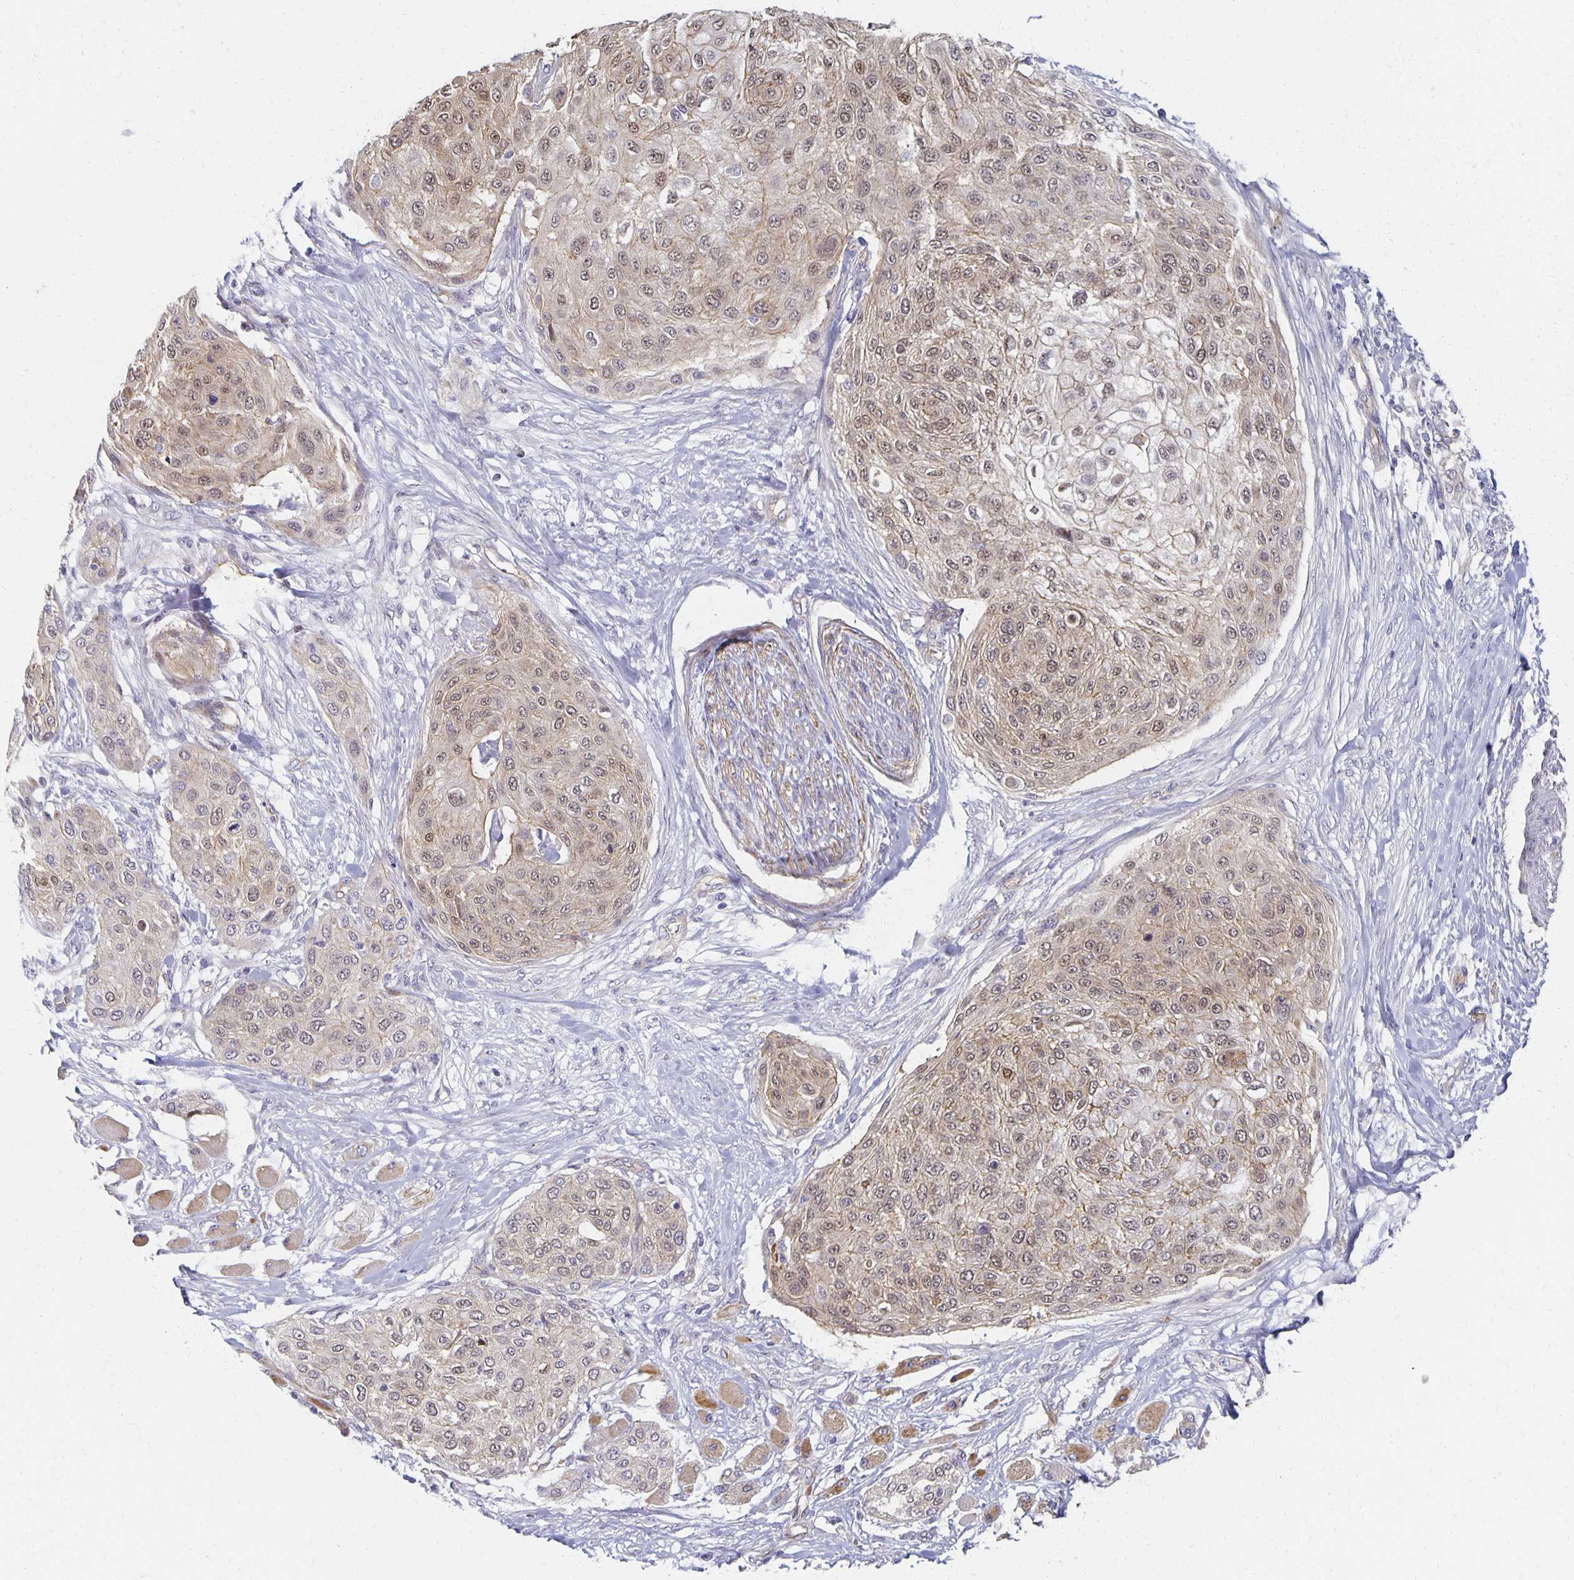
{"staining": {"intensity": "weak", "quantity": "25%-75%", "location": "cytoplasmic/membranous,nuclear"}, "tissue": "skin cancer", "cell_type": "Tumor cells", "image_type": "cancer", "snomed": [{"axis": "morphology", "description": "Squamous cell carcinoma, NOS"}, {"axis": "topography", "description": "Skin"}], "caption": "Approximately 25%-75% of tumor cells in human squamous cell carcinoma (skin) show weak cytoplasmic/membranous and nuclear protein positivity as visualized by brown immunohistochemical staining.", "gene": "SORL1", "patient": {"sex": "female", "age": 87}}